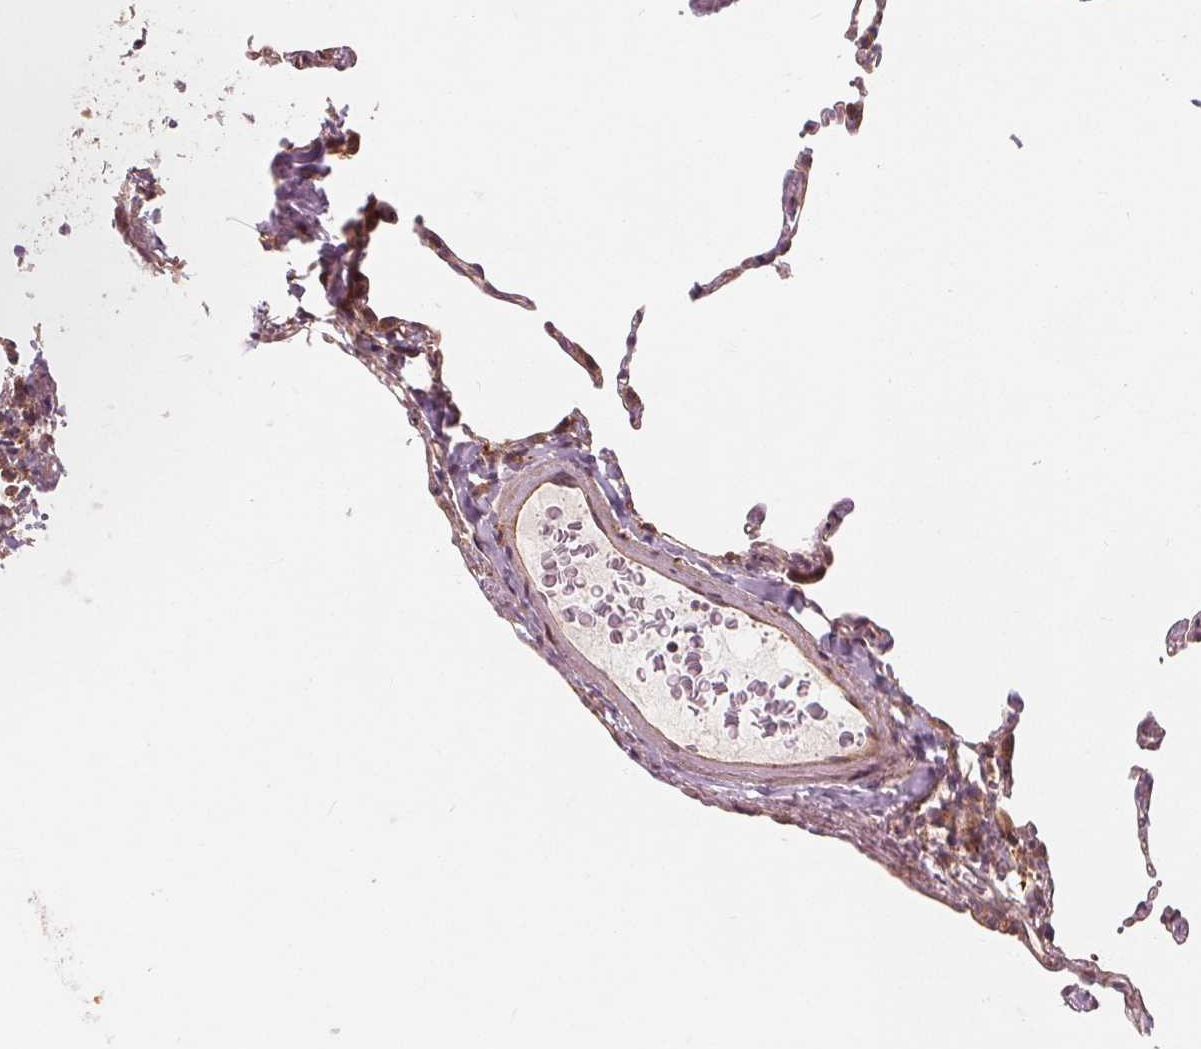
{"staining": {"intensity": "negative", "quantity": "none", "location": "none"}, "tissue": "lung", "cell_type": "Alveolar cells", "image_type": "normal", "snomed": [{"axis": "morphology", "description": "Normal tissue, NOS"}, {"axis": "topography", "description": "Lung"}], "caption": "Immunohistochemical staining of unremarkable human lung displays no significant positivity in alveolar cells.", "gene": "SNX12", "patient": {"sex": "female", "age": 57}}